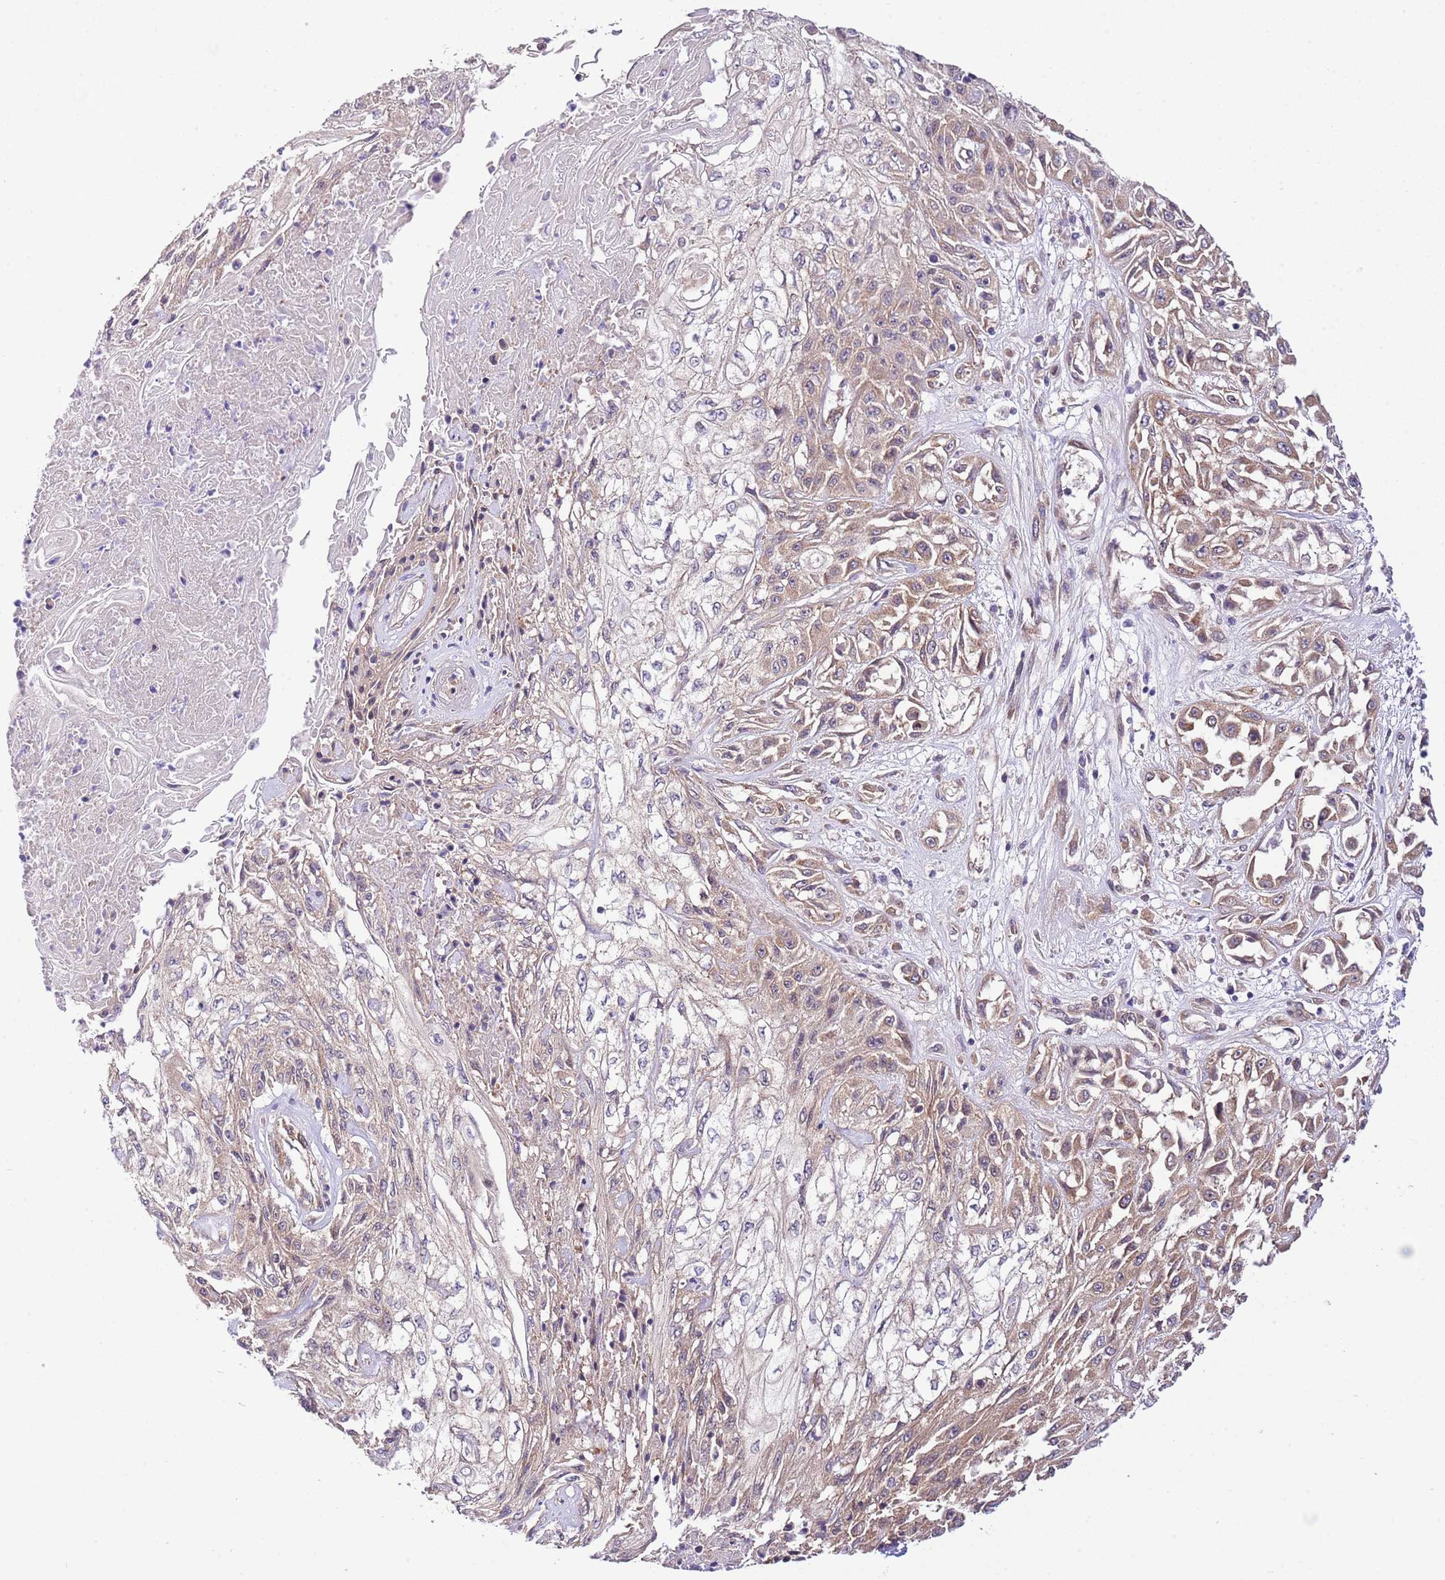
{"staining": {"intensity": "moderate", "quantity": "25%-75%", "location": "cytoplasmic/membranous"}, "tissue": "skin cancer", "cell_type": "Tumor cells", "image_type": "cancer", "snomed": [{"axis": "morphology", "description": "Squamous cell carcinoma, NOS"}, {"axis": "morphology", "description": "Squamous cell carcinoma, metastatic, NOS"}, {"axis": "topography", "description": "Skin"}, {"axis": "topography", "description": "Lymph node"}], "caption": "Tumor cells reveal moderate cytoplasmic/membranous expression in approximately 25%-75% of cells in metastatic squamous cell carcinoma (skin).", "gene": "DONSON", "patient": {"sex": "male", "age": 75}}